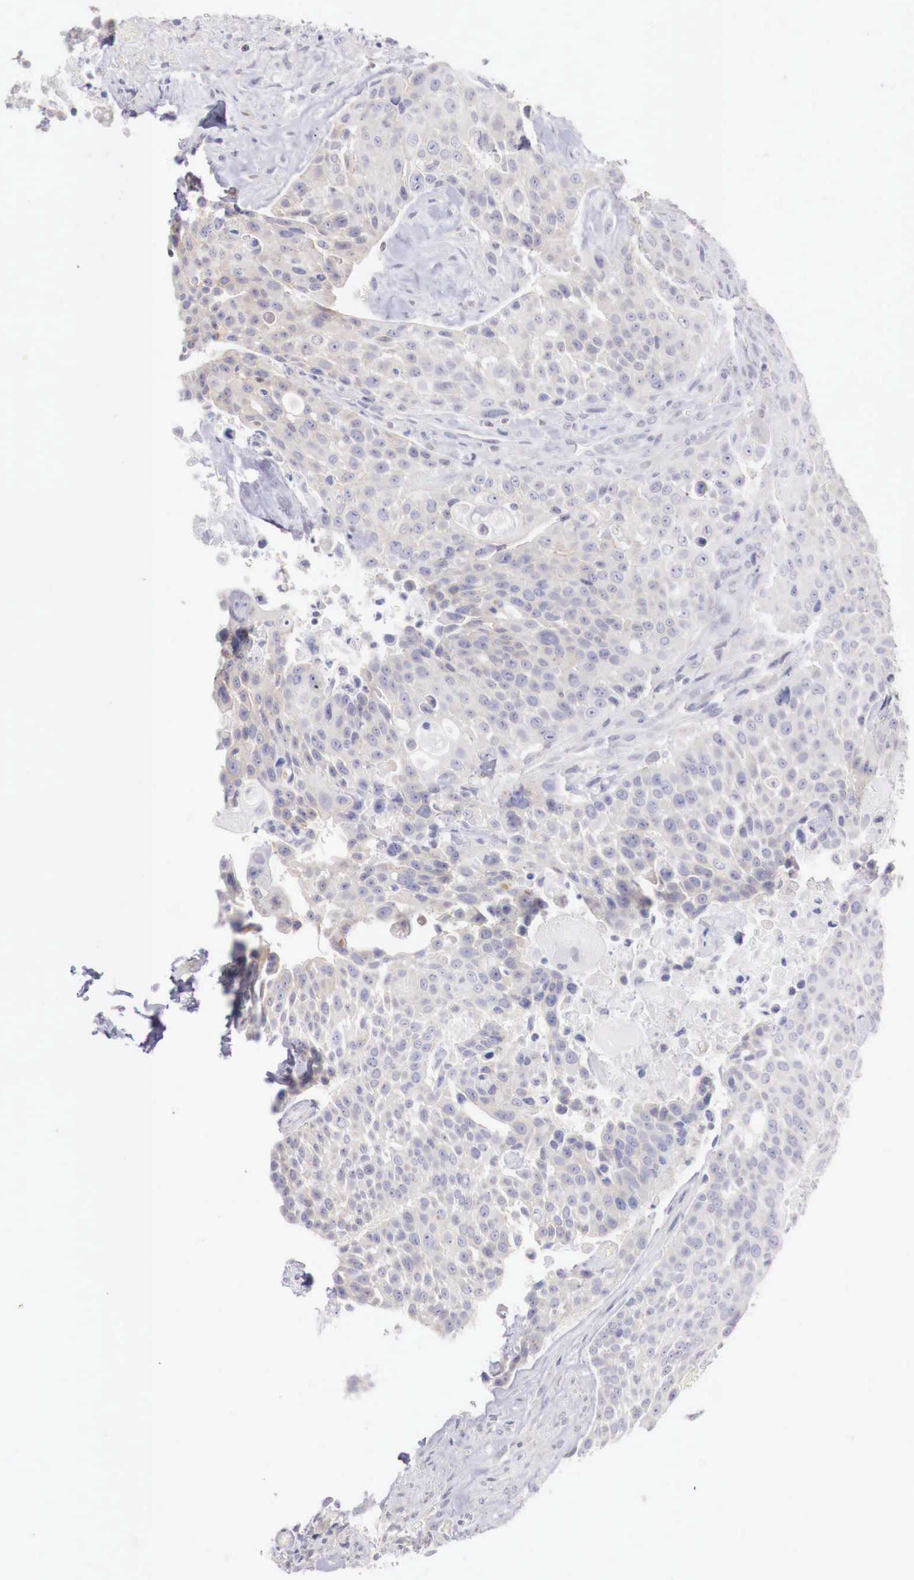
{"staining": {"intensity": "negative", "quantity": "none", "location": "none"}, "tissue": "urothelial cancer", "cell_type": "Tumor cells", "image_type": "cancer", "snomed": [{"axis": "morphology", "description": "Urothelial carcinoma, High grade"}, {"axis": "topography", "description": "Urinary bladder"}], "caption": "The immunohistochemistry image has no significant positivity in tumor cells of high-grade urothelial carcinoma tissue. The staining is performed using DAB (3,3'-diaminobenzidine) brown chromogen with nuclei counter-stained in using hematoxylin.", "gene": "TRIM13", "patient": {"sex": "male", "age": 74}}